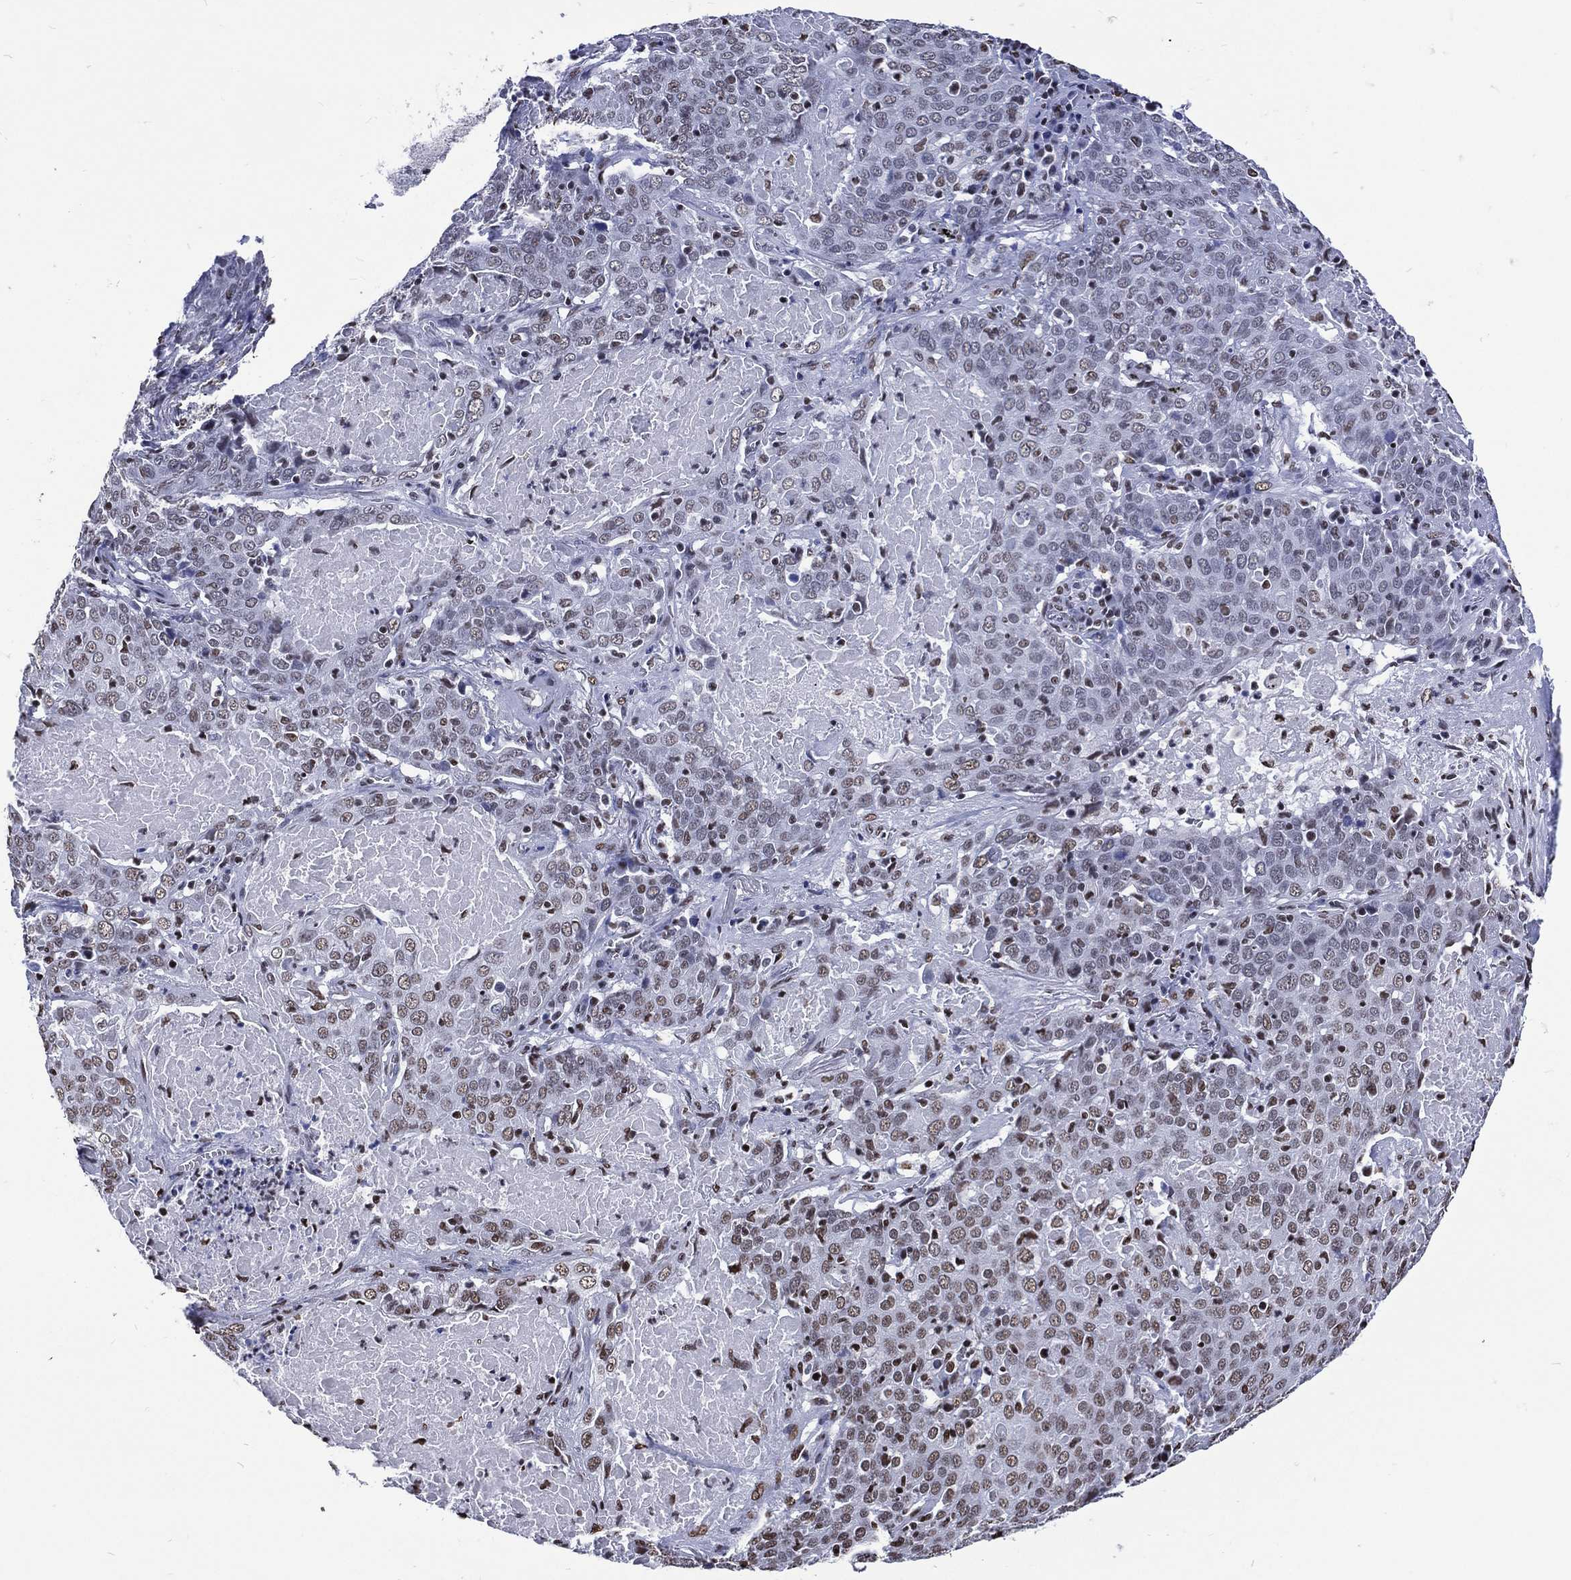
{"staining": {"intensity": "weak", "quantity": "25%-75%", "location": "nuclear"}, "tissue": "lung cancer", "cell_type": "Tumor cells", "image_type": "cancer", "snomed": [{"axis": "morphology", "description": "Squamous cell carcinoma, NOS"}, {"axis": "topography", "description": "Lung"}], "caption": "Weak nuclear protein staining is identified in approximately 25%-75% of tumor cells in squamous cell carcinoma (lung). (DAB (3,3'-diaminobenzidine) = brown stain, brightfield microscopy at high magnification).", "gene": "RETREG2", "patient": {"sex": "male", "age": 82}}